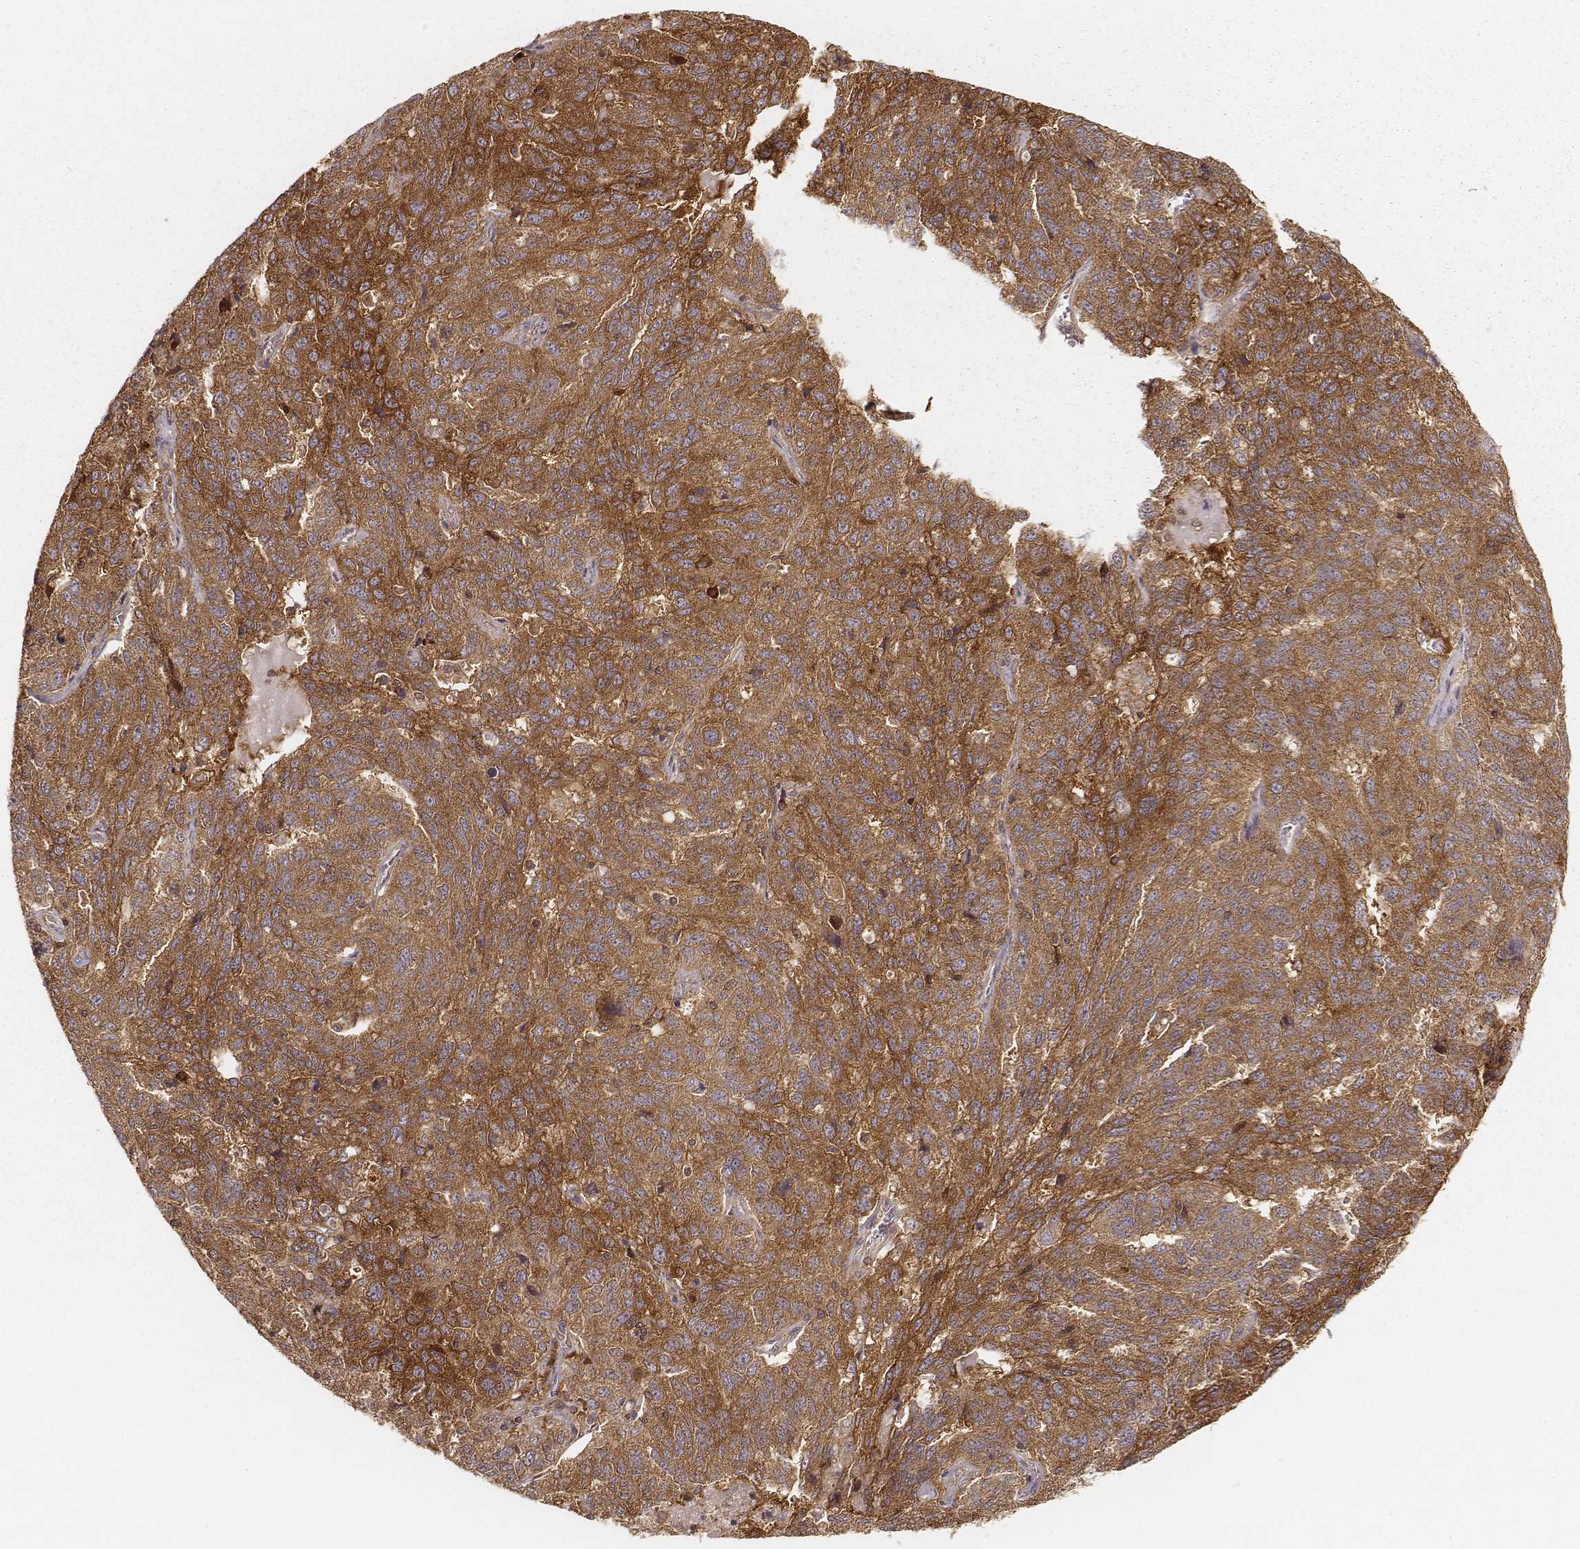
{"staining": {"intensity": "moderate", "quantity": ">75%", "location": "cytoplasmic/membranous"}, "tissue": "ovarian cancer", "cell_type": "Tumor cells", "image_type": "cancer", "snomed": [{"axis": "morphology", "description": "Cystadenocarcinoma, serous, NOS"}, {"axis": "topography", "description": "Ovary"}], "caption": "Tumor cells reveal moderate cytoplasmic/membranous positivity in approximately >75% of cells in ovarian serous cystadenocarcinoma.", "gene": "CARS1", "patient": {"sex": "female", "age": 71}}